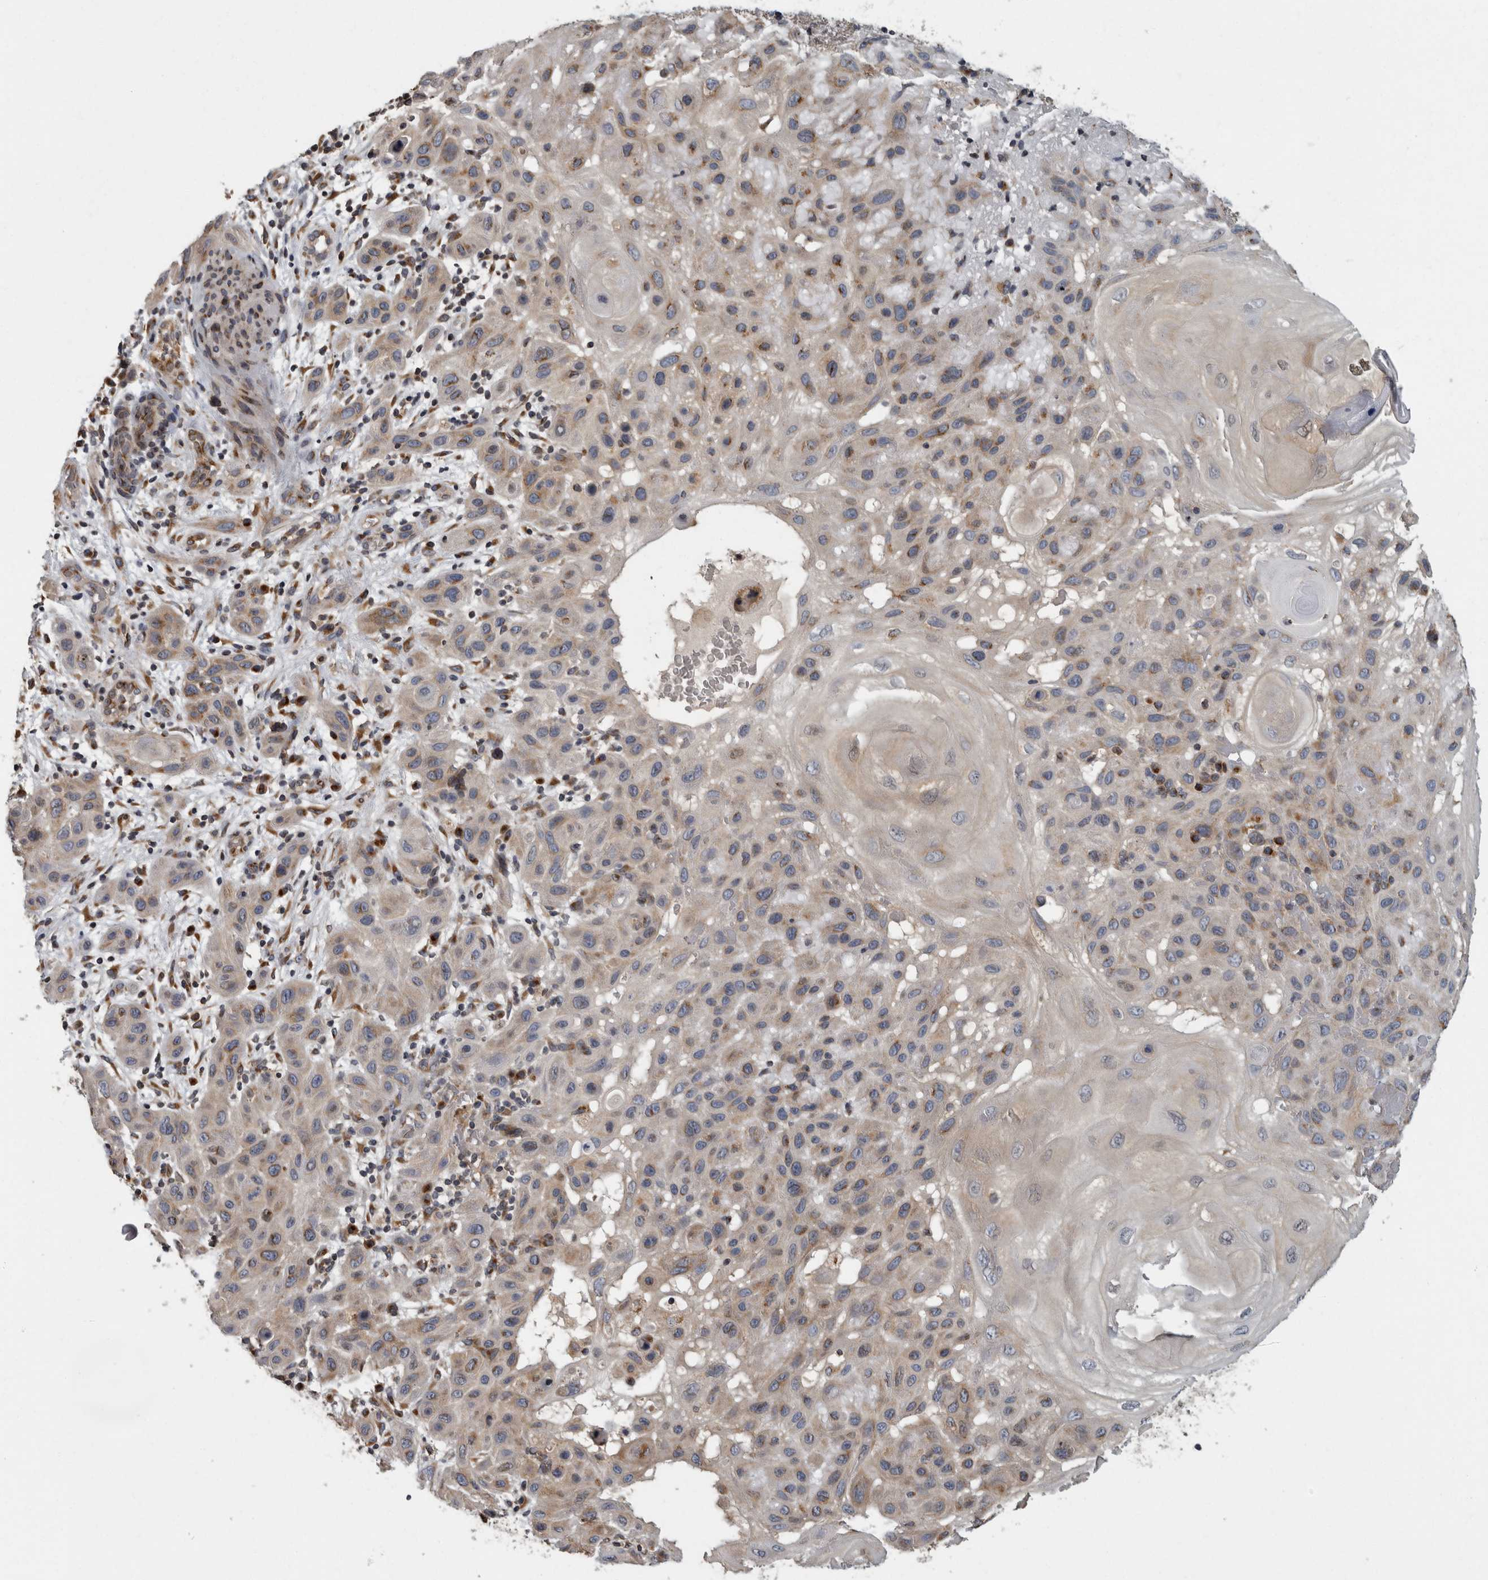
{"staining": {"intensity": "weak", "quantity": "25%-75%", "location": "cytoplasmic/membranous"}, "tissue": "skin cancer", "cell_type": "Tumor cells", "image_type": "cancer", "snomed": [{"axis": "morphology", "description": "Normal tissue, NOS"}, {"axis": "morphology", "description": "Squamous cell carcinoma, NOS"}, {"axis": "topography", "description": "Skin"}], "caption": "Tumor cells demonstrate low levels of weak cytoplasmic/membranous positivity in about 25%-75% of cells in squamous cell carcinoma (skin).", "gene": "LMAN2L", "patient": {"sex": "female", "age": 96}}